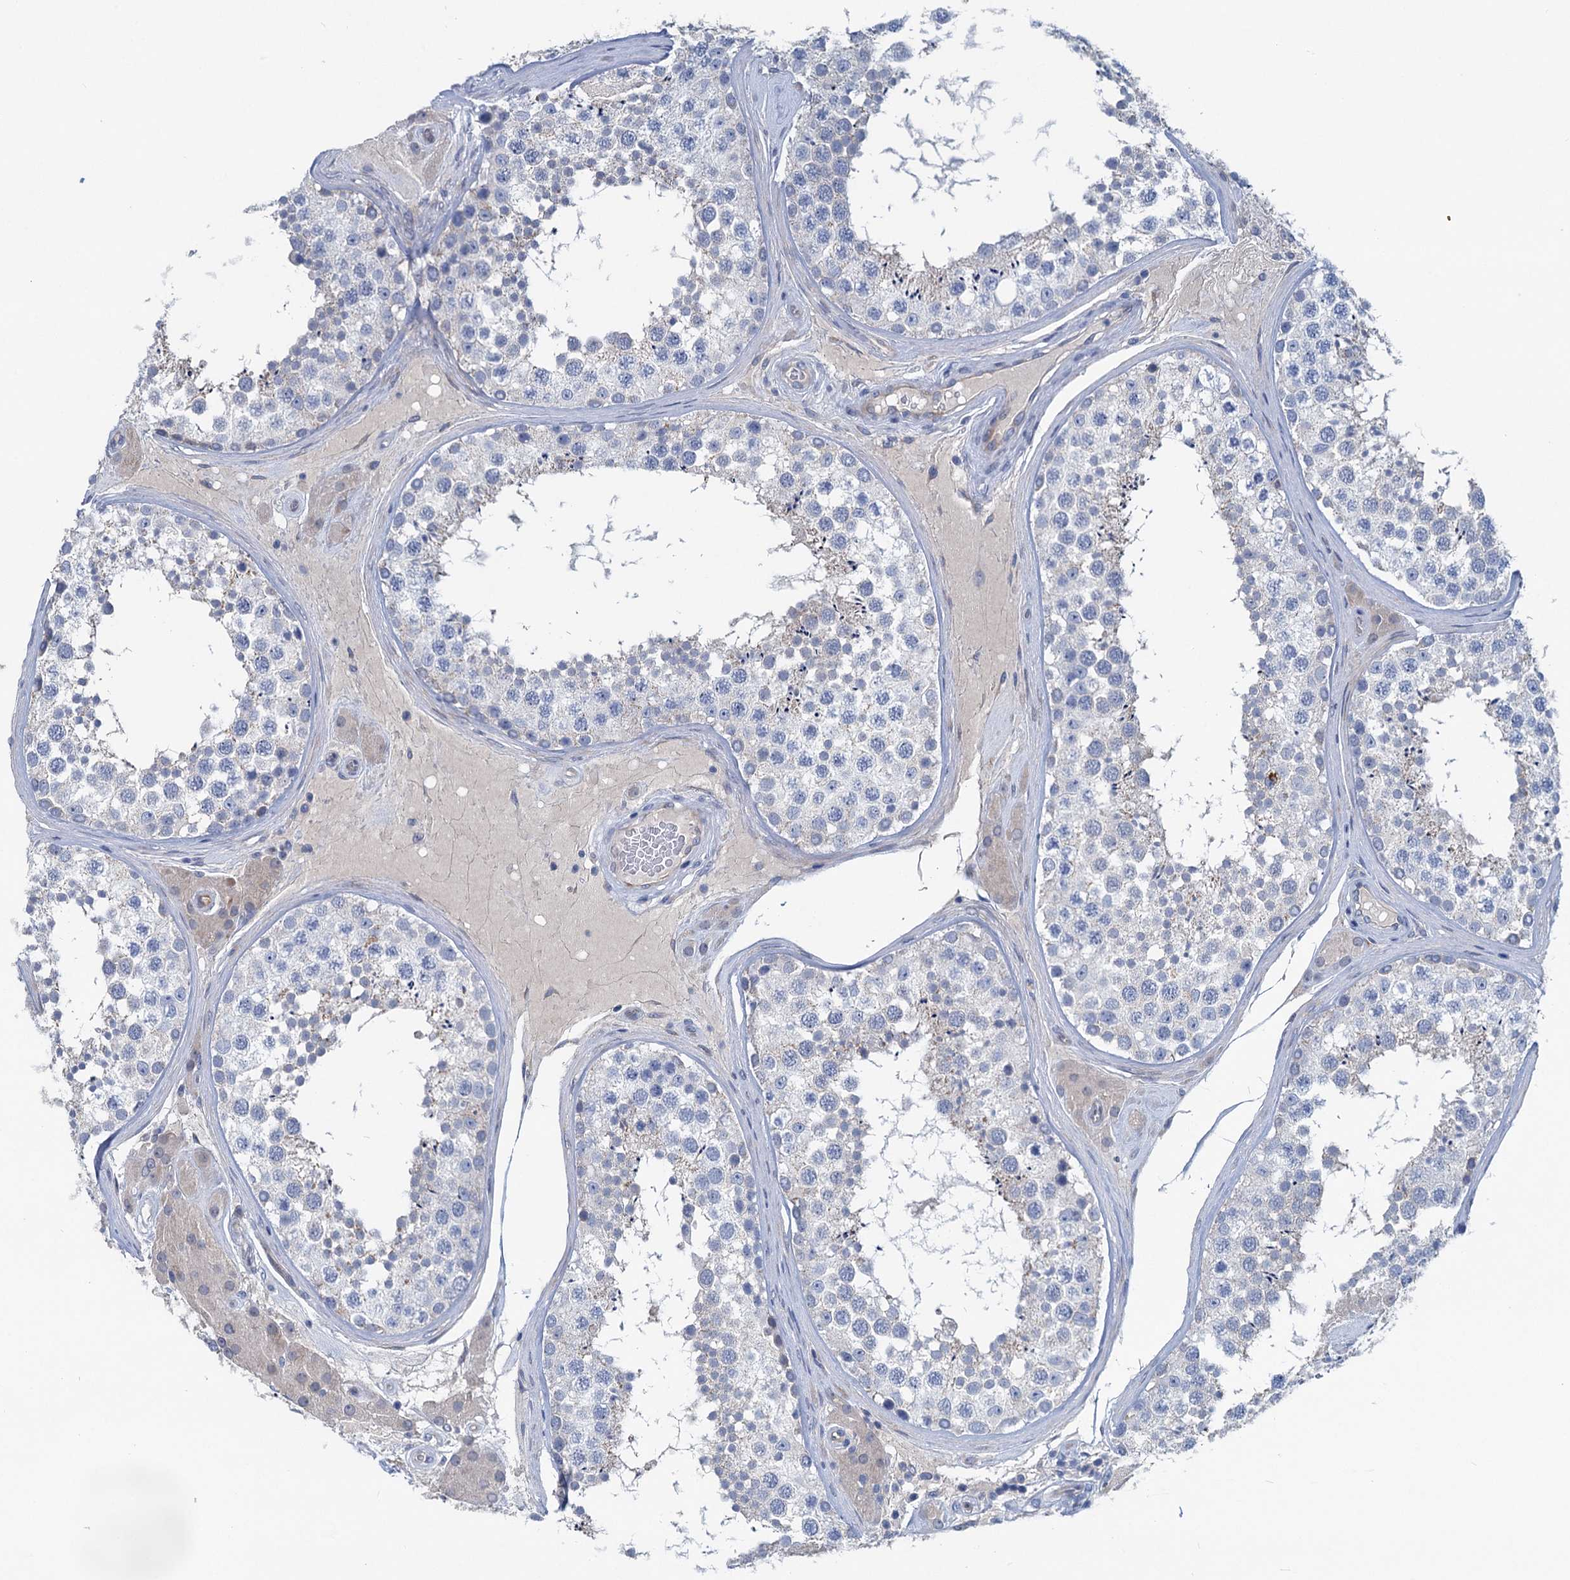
{"staining": {"intensity": "negative", "quantity": "none", "location": "none"}, "tissue": "testis", "cell_type": "Cells in seminiferous ducts", "image_type": "normal", "snomed": [{"axis": "morphology", "description": "Normal tissue, NOS"}, {"axis": "topography", "description": "Testis"}], "caption": "An immunohistochemistry (IHC) micrograph of unremarkable testis is shown. There is no staining in cells in seminiferous ducts of testis. (DAB IHC, high magnification).", "gene": "CHDH", "patient": {"sex": "male", "age": 46}}